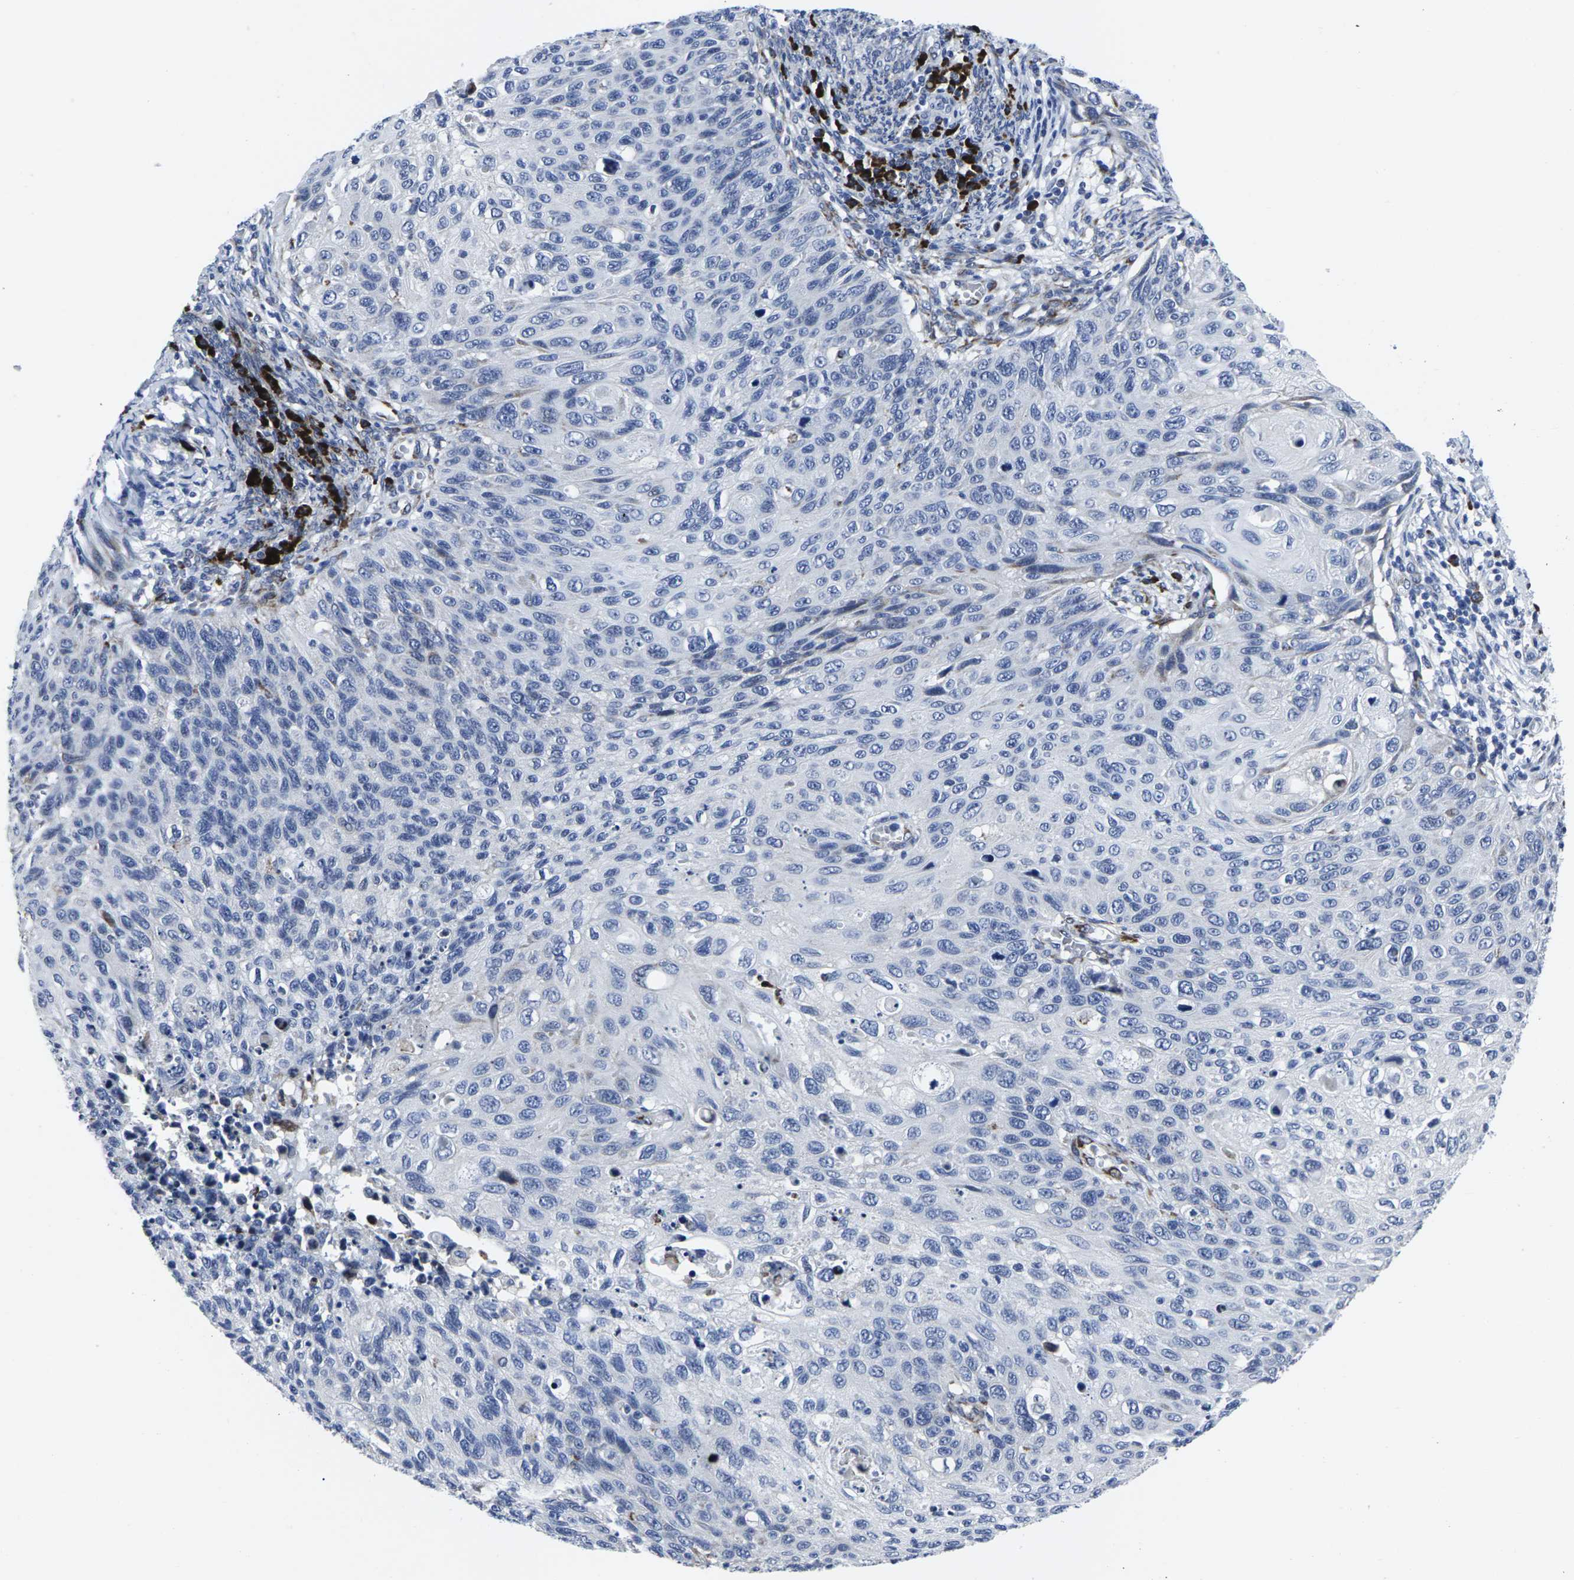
{"staining": {"intensity": "negative", "quantity": "none", "location": "none"}, "tissue": "cervical cancer", "cell_type": "Tumor cells", "image_type": "cancer", "snomed": [{"axis": "morphology", "description": "Squamous cell carcinoma, NOS"}, {"axis": "topography", "description": "Cervix"}], "caption": "Tumor cells are negative for protein expression in human cervical cancer. The staining is performed using DAB (3,3'-diaminobenzidine) brown chromogen with nuclei counter-stained in using hematoxylin.", "gene": "RPN1", "patient": {"sex": "female", "age": 70}}